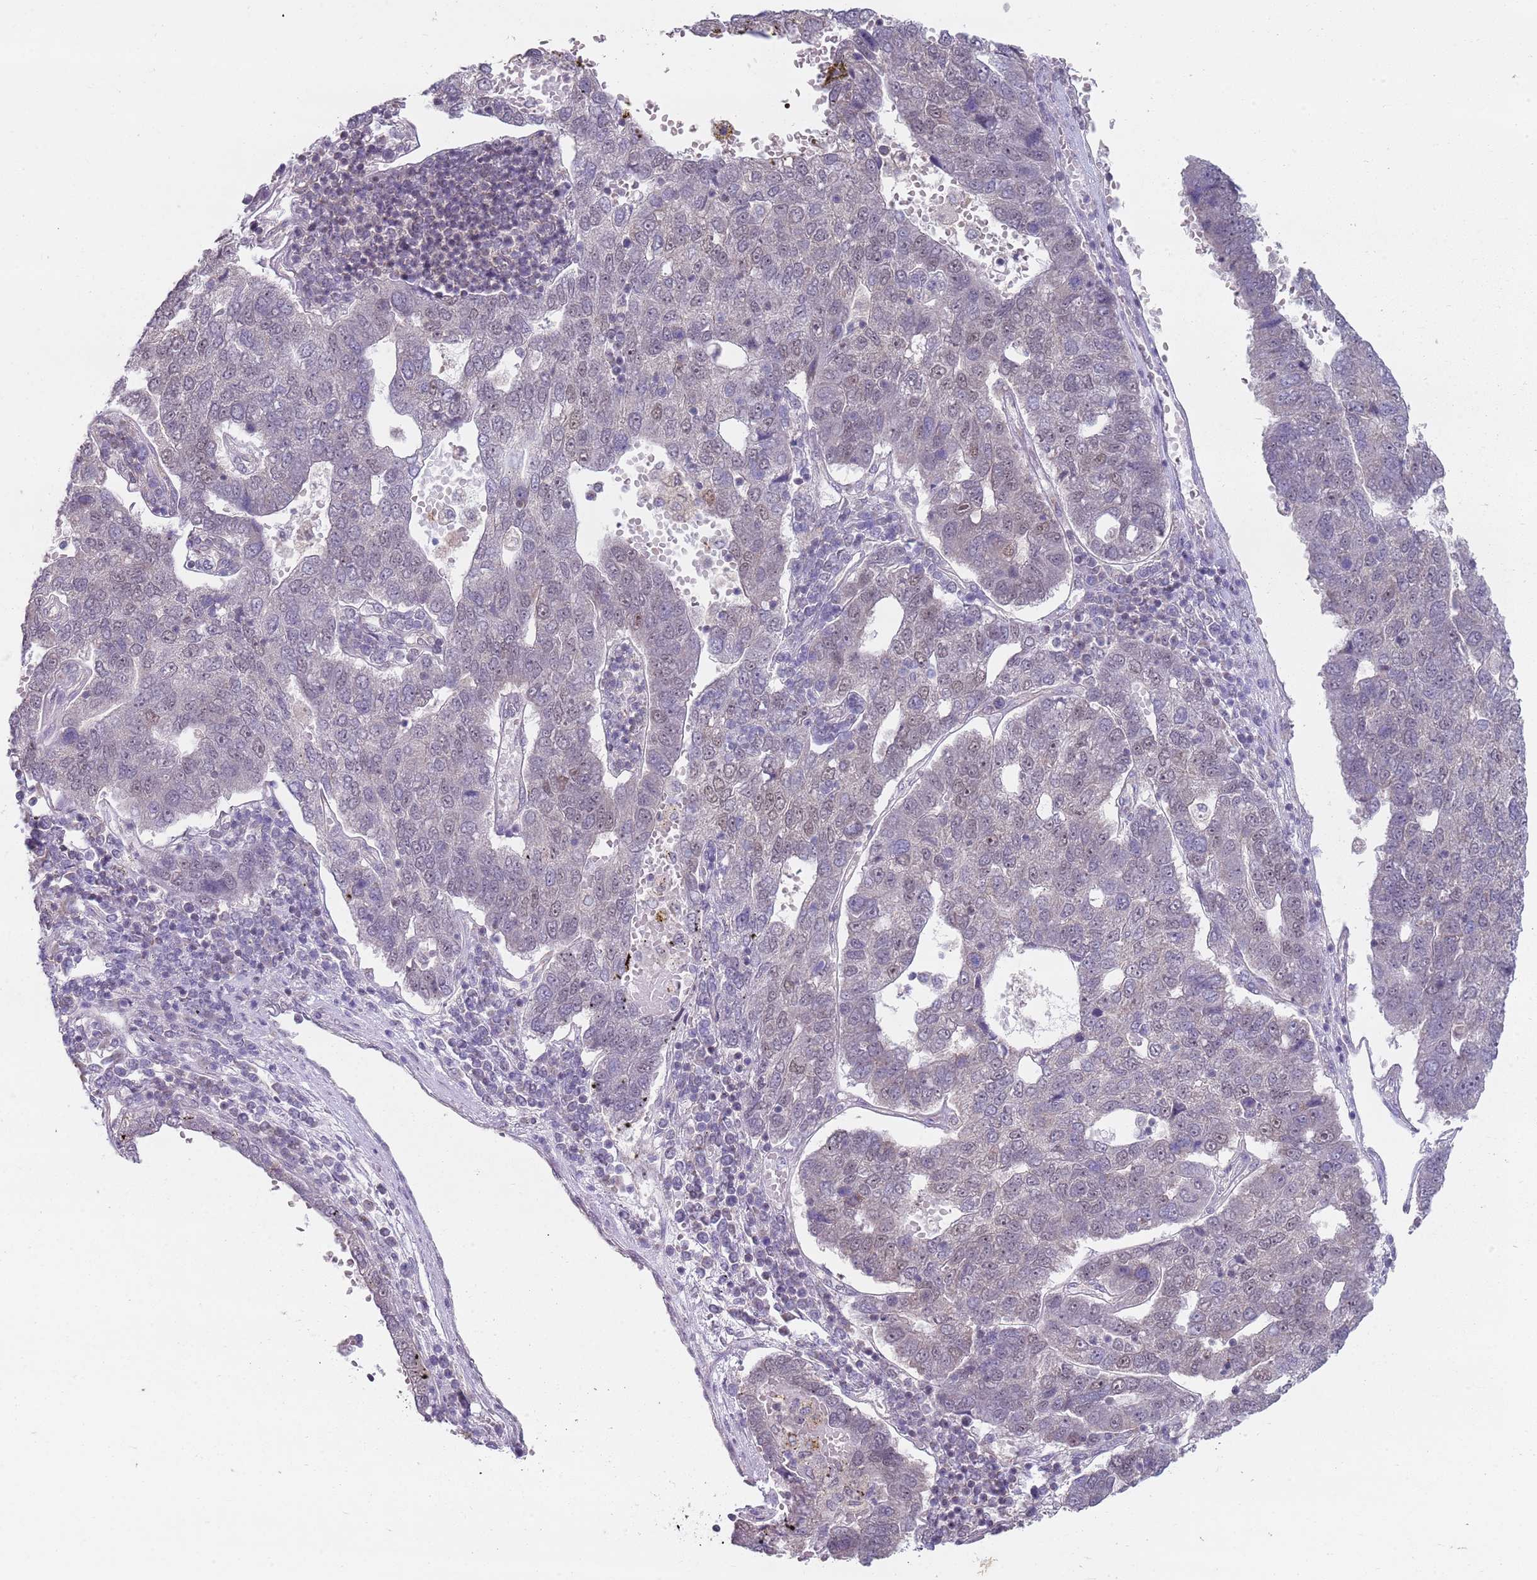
{"staining": {"intensity": "negative", "quantity": "none", "location": "none"}, "tissue": "pancreatic cancer", "cell_type": "Tumor cells", "image_type": "cancer", "snomed": [{"axis": "morphology", "description": "Adenocarcinoma, NOS"}, {"axis": "topography", "description": "Pancreas"}], "caption": "Pancreatic cancer was stained to show a protein in brown. There is no significant staining in tumor cells. The staining was performed using DAB to visualize the protein expression in brown, while the nuclei were stained in blue with hematoxylin (Magnification: 20x).", "gene": "SMARCAL1", "patient": {"sex": "female", "age": 61}}